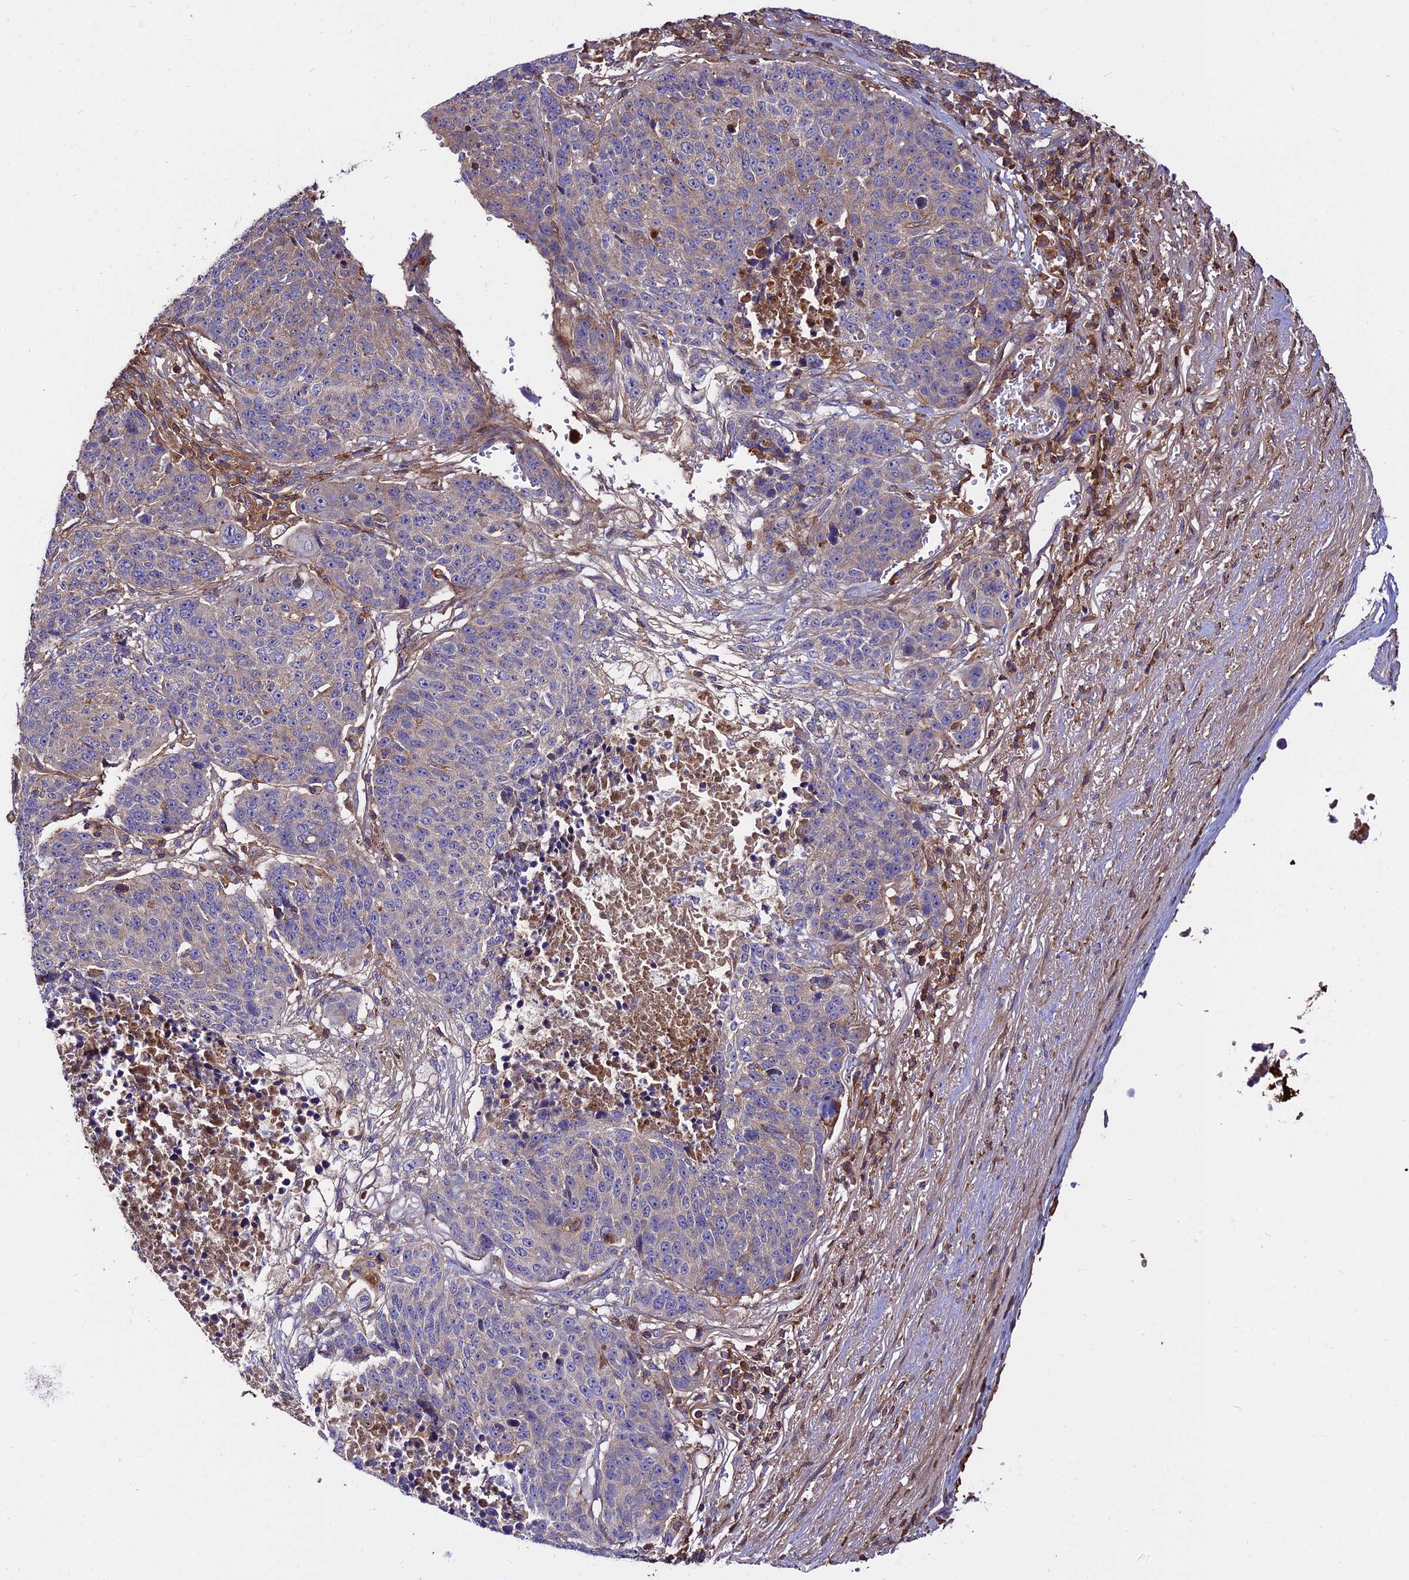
{"staining": {"intensity": "weak", "quantity": "<25%", "location": "cytoplasmic/membranous"}, "tissue": "lung cancer", "cell_type": "Tumor cells", "image_type": "cancer", "snomed": [{"axis": "morphology", "description": "Normal tissue, NOS"}, {"axis": "morphology", "description": "Squamous cell carcinoma, NOS"}, {"axis": "topography", "description": "Lymph node"}, {"axis": "topography", "description": "Lung"}], "caption": "Lung squamous cell carcinoma stained for a protein using immunohistochemistry demonstrates no expression tumor cells.", "gene": "PYM1", "patient": {"sex": "male", "age": 66}}